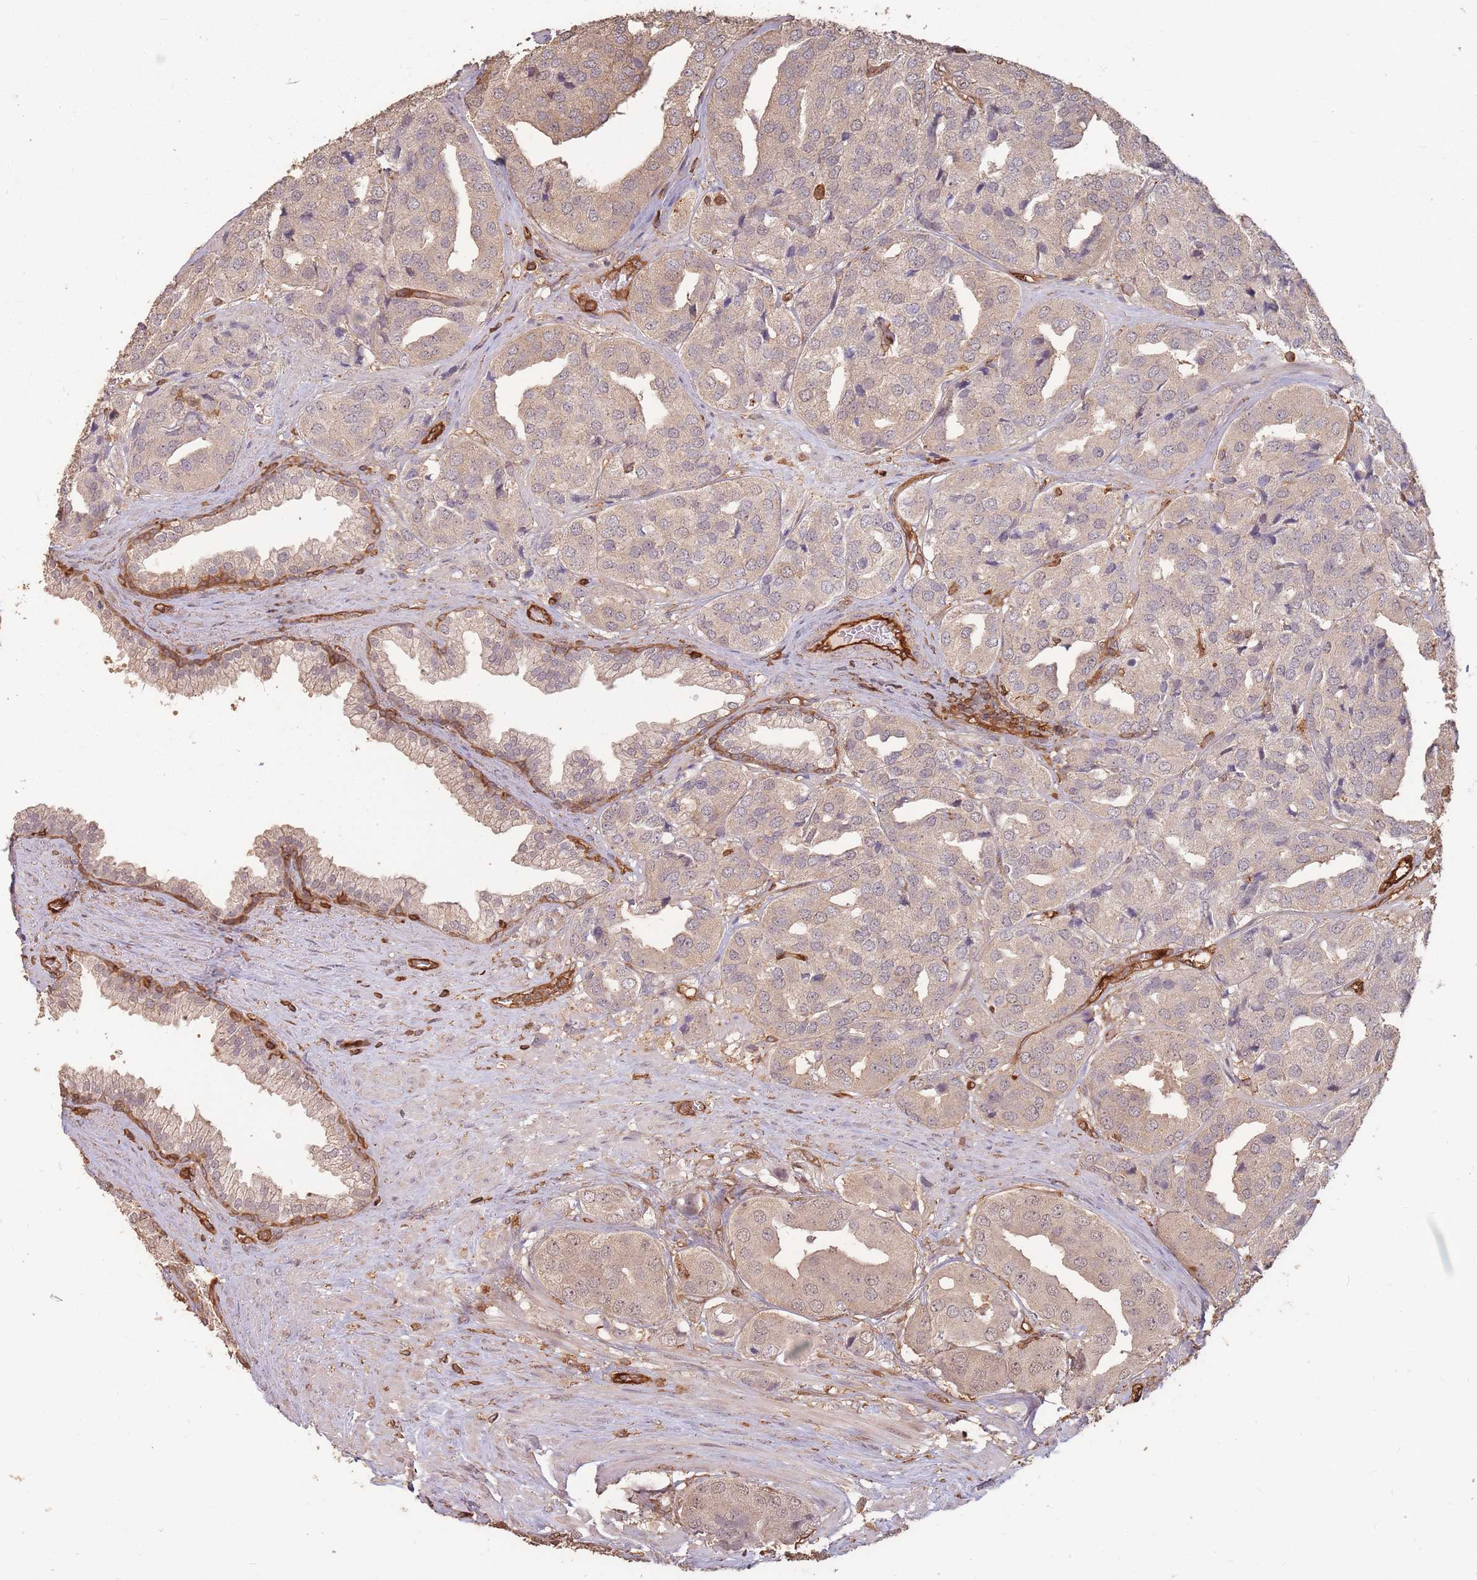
{"staining": {"intensity": "weak", "quantity": ">75%", "location": "cytoplasmic/membranous"}, "tissue": "prostate cancer", "cell_type": "Tumor cells", "image_type": "cancer", "snomed": [{"axis": "morphology", "description": "Adenocarcinoma, High grade"}, {"axis": "topography", "description": "Prostate"}], "caption": "A micrograph showing weak cytoplasmic/membranous positivity in about >75% of tumor cells in prostate high-grade adenocarcinoma, as visualized by brown immunohistochemical staining.", "gene": "PLS3", "patient": {"sex": "male", "age": 63}}